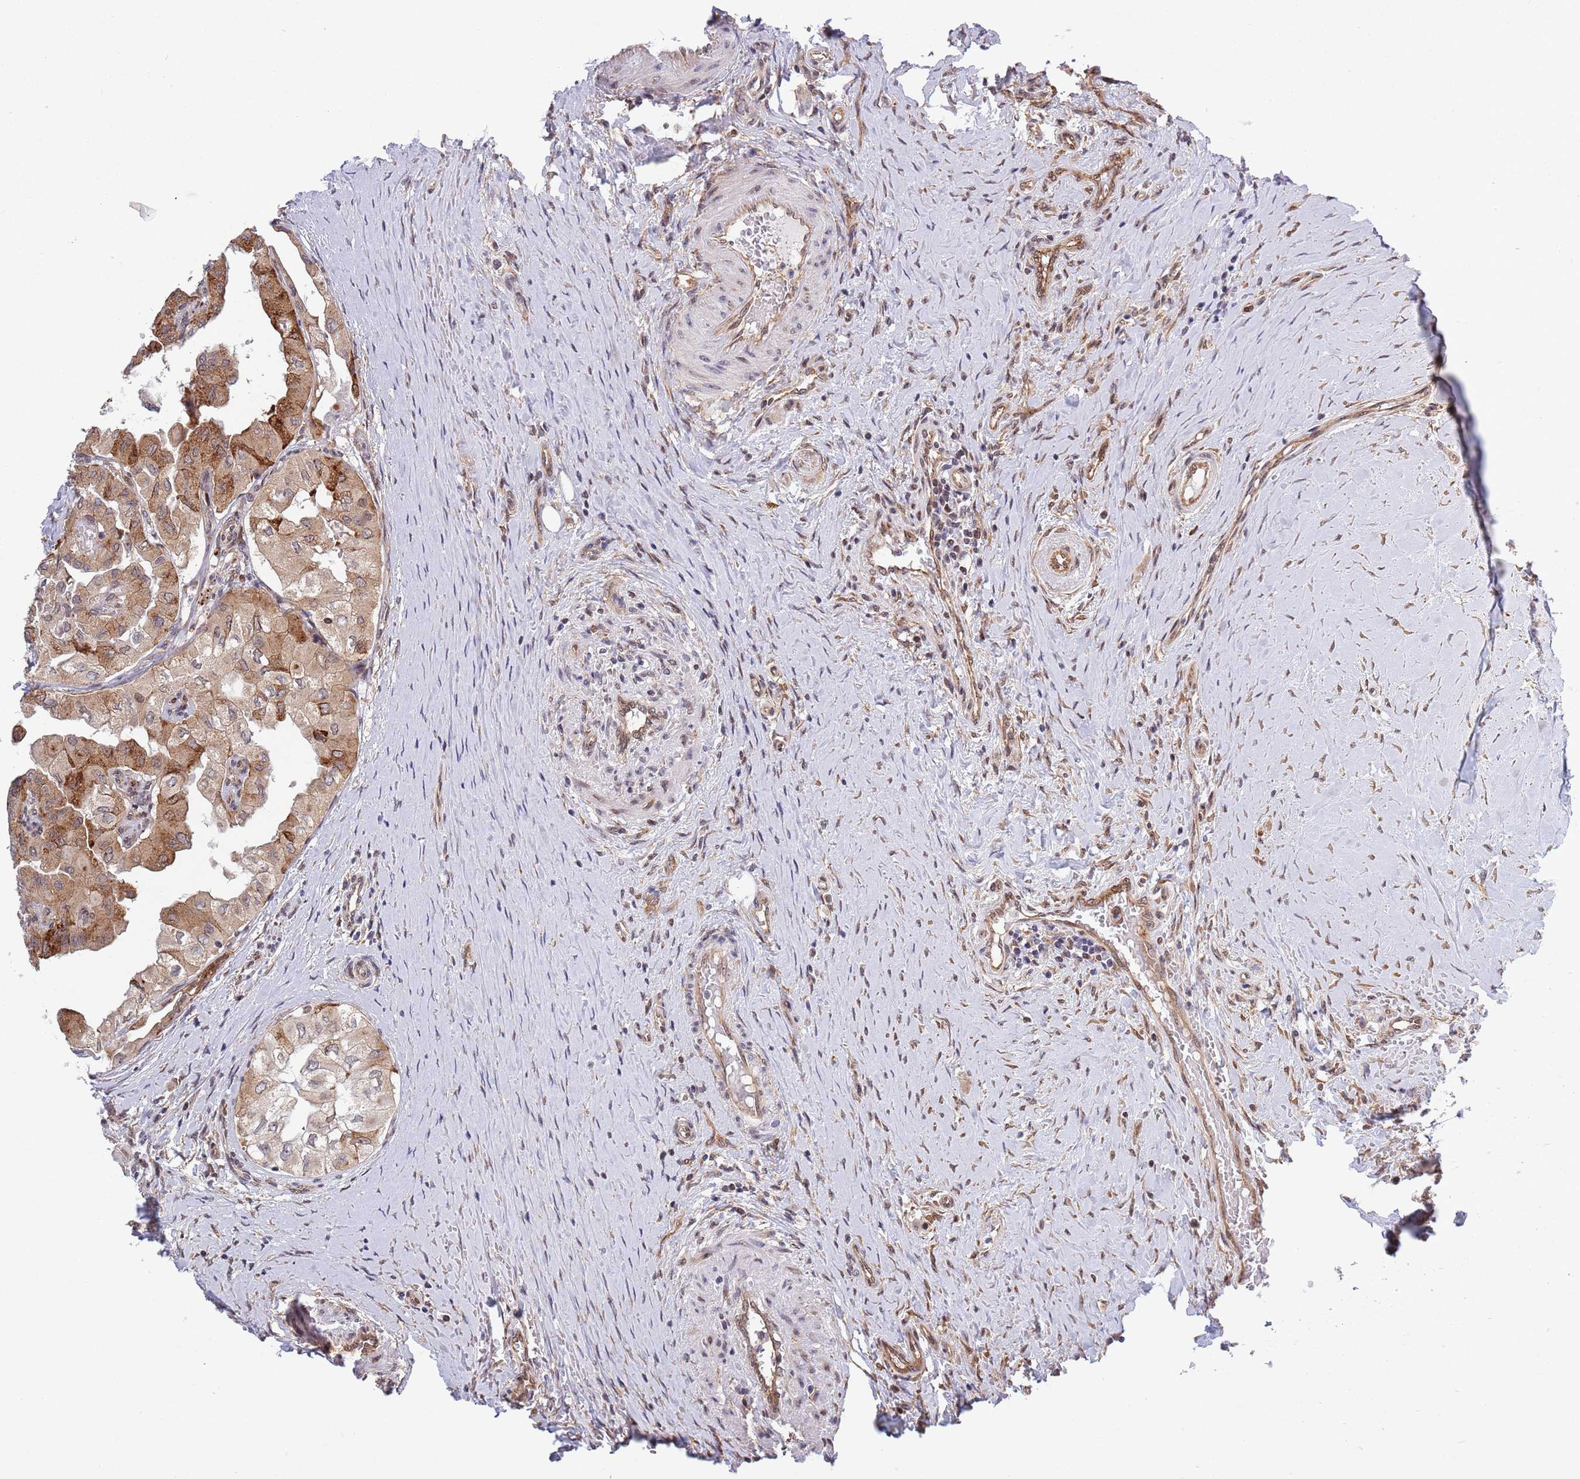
{"staining": {"intensity": "moderate", "quantity": "25%-75%", "location": "cytoplasmic/membranous"}, "tissue": "thyroid cancer", "cell_type": "Tumor cells", "image_type": "cancer", "snomed": [{"axis": "morphology", "description": "Papillary adenocarcinoma, NOS"}, {"axis": "topography", "description": "Thyroid gland"}], "caption": "This micrograph reveals thyroid papillary adenocarcinoma stained with immunohistochemistry (IHC) to label a protein in brown. The cytoplasmic/membranous of tumor cells show moderate positivity for the protein. Nuclei are counter-stained blue.", "gene": "TBX10", "patient": {"sex": "female", "age": 59}}